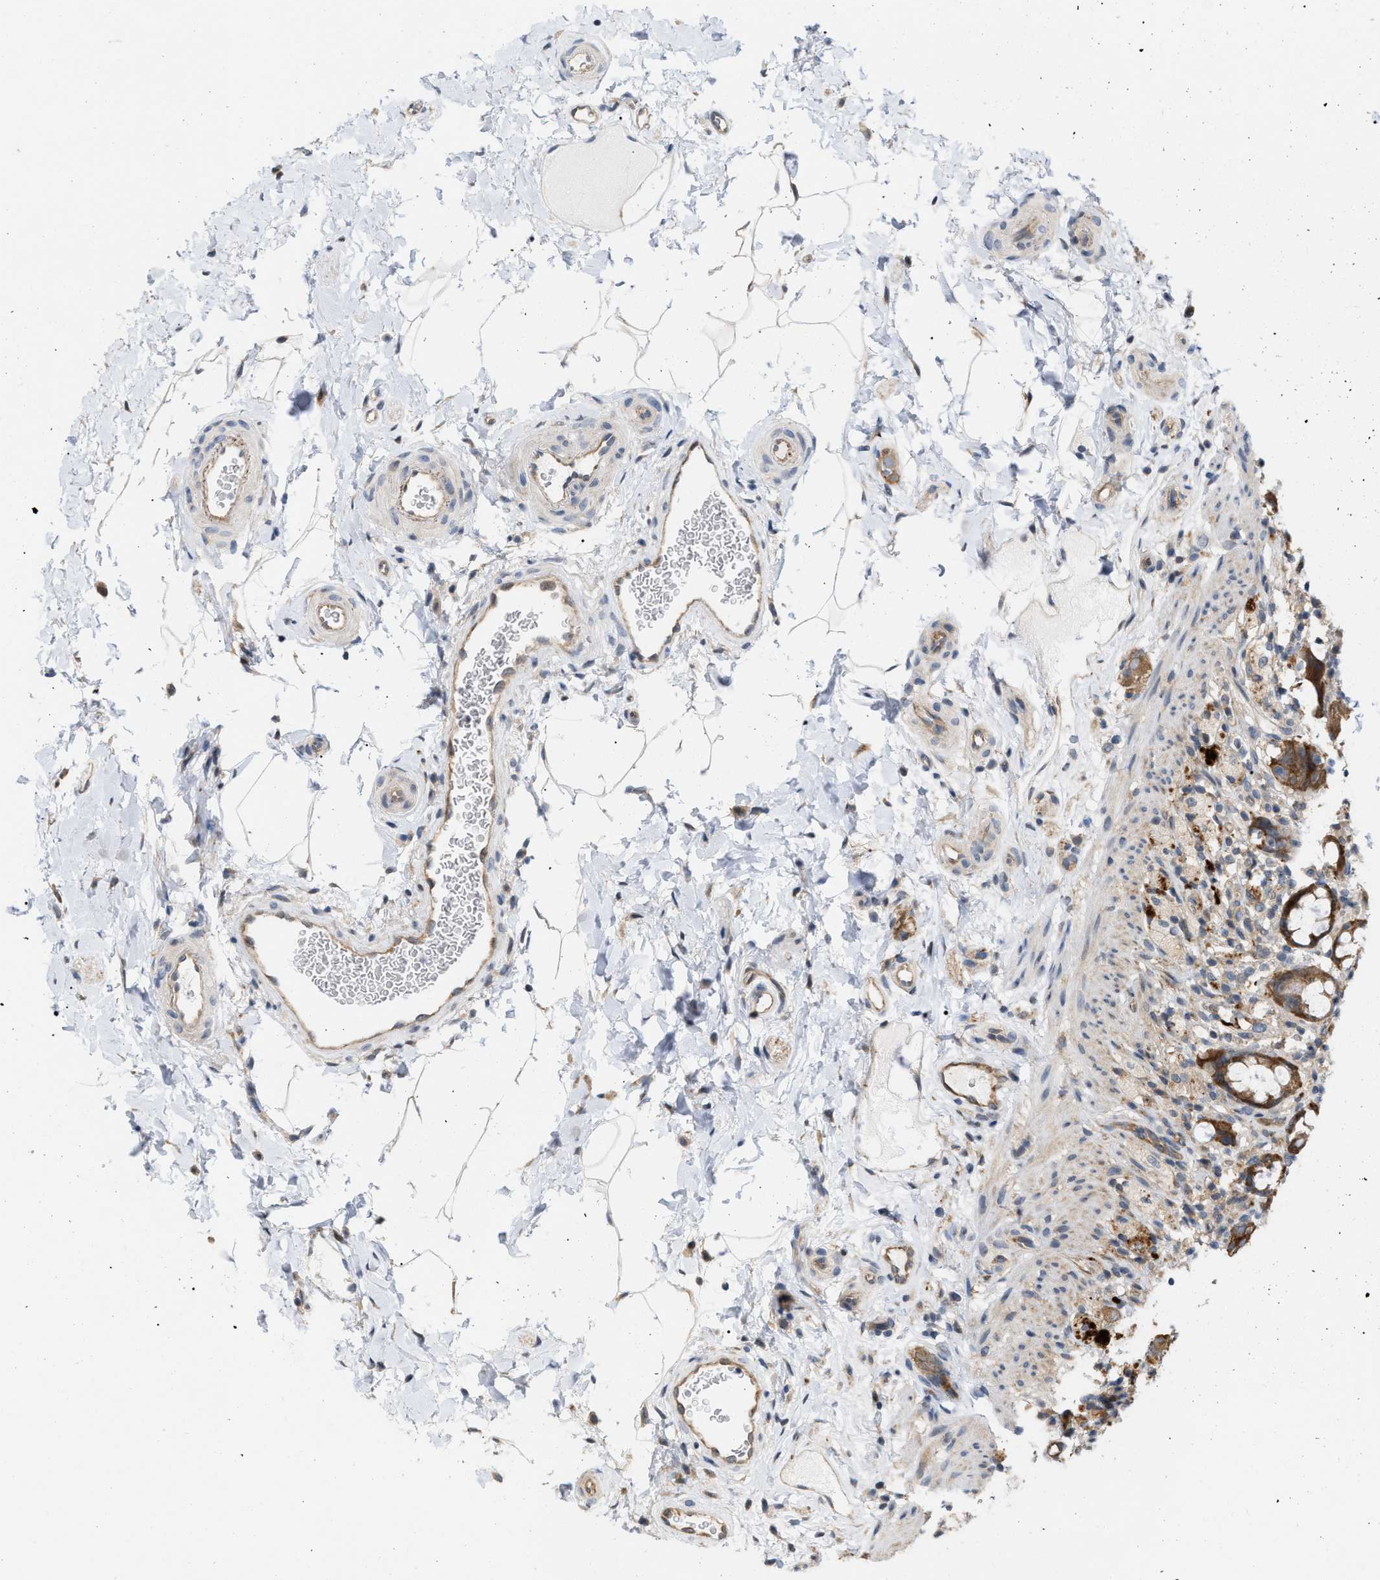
{"staining": {"intensity": "moderate", "quantity": ">75%", "location": "cytoplasmic/membranous"}, "tissue": "rectum", "cell_type": "Glandular cells", "image_type": "normal", "snomed": [{"axis": "morphology", "description": "Normal tissue, NOS"}, {"axis": "topography", "description": "Rectum"}], "caption": "An immunohistochemistry (IHC) micrograph of benign tissue is shown. Protein staining in brown labels moderate cytoplasmic/membranous positivity in rectum within glandular cells. The staining was performed using DAB (3,3'-diaminobenzidine) to visualize the protein expression in brown, while the nuclei were stained in blue with hematoxylin (Magnification: 20x).", "gene": "CSNK1A1", "patient": {"sex": "male", "age": 44}}